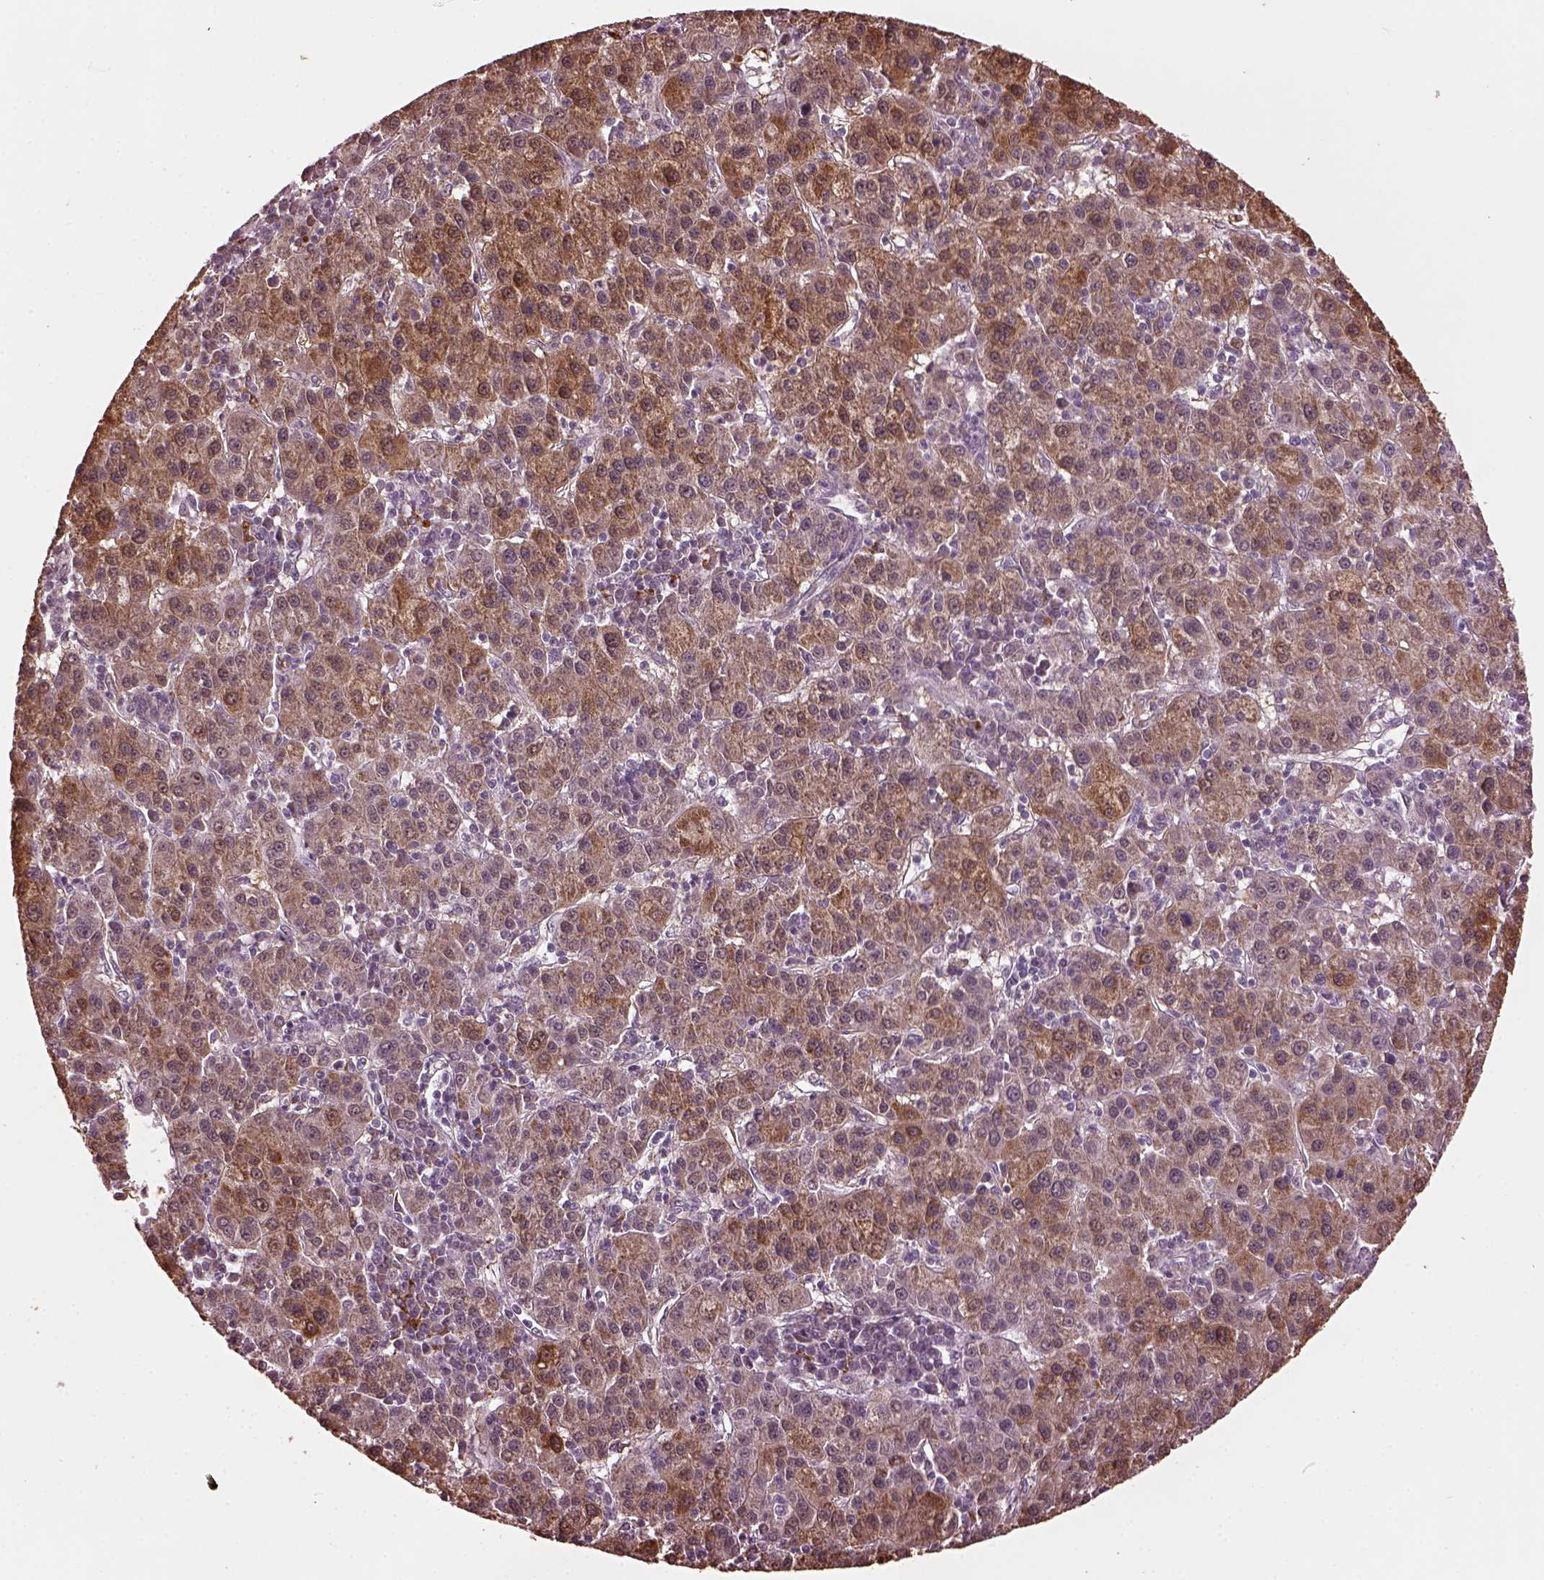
{"staining": {"intensity": "moderate", "quantity": ">75%", "location": "cytoplasmic/membranous"}, "tissue": "liver cancer", "cell_type": "Tumor cells", "image_type": "cancer", "snomed": [{"axis": "morphology", "description": "Carcinoma, Hepatocellular, NOS"}, {"axis": "topography", "description": "Liver"}], "caption": "Liver cancer (hepatocellular carcinoma) stained with a protein marker reveals moderate staining in tumor cells.", "gene": "RUFY3", "patient": {"sex": "female", "age": 60}}